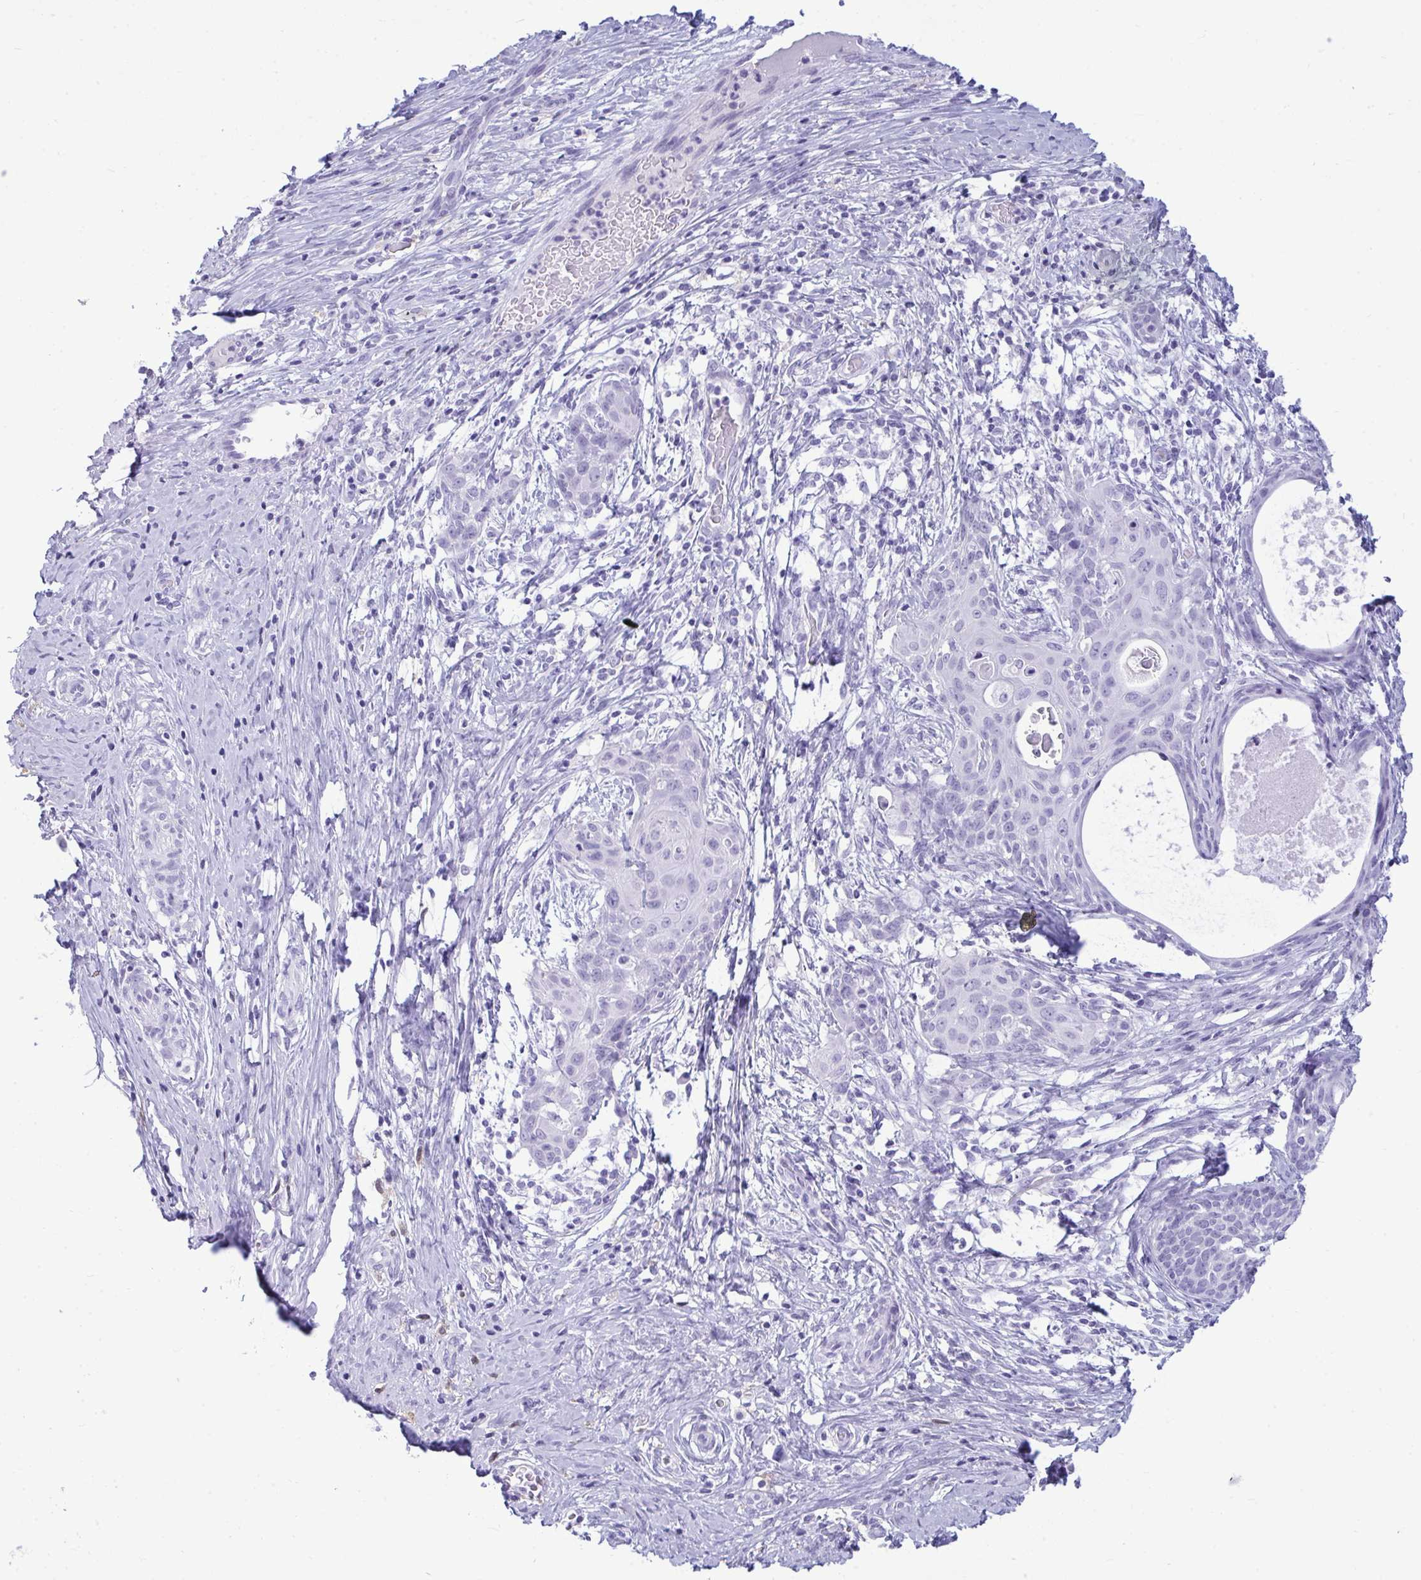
{"staining": {"intensity": "negative", "quantity": "none", "location": "none"}, "tissue": "cervical cancer", "cell_type": "Tumor cells", "image_type": "cancer", "snomed": [{"axis": "morphology", "description": "Squamous cell carcinoma, NOS"}, {"axis": "morphology", "description": "Adenocarcinoma, NOS"}, {"axis": "topography", "description": "Cervix"}], "caption": "Immunohistochemistry image of cervical cancer stained for a protein (brown), which demonstrates no expression in tumor cells.", "gene": "ANKRD60", "patient": {"sex": "female", "age": 52}}